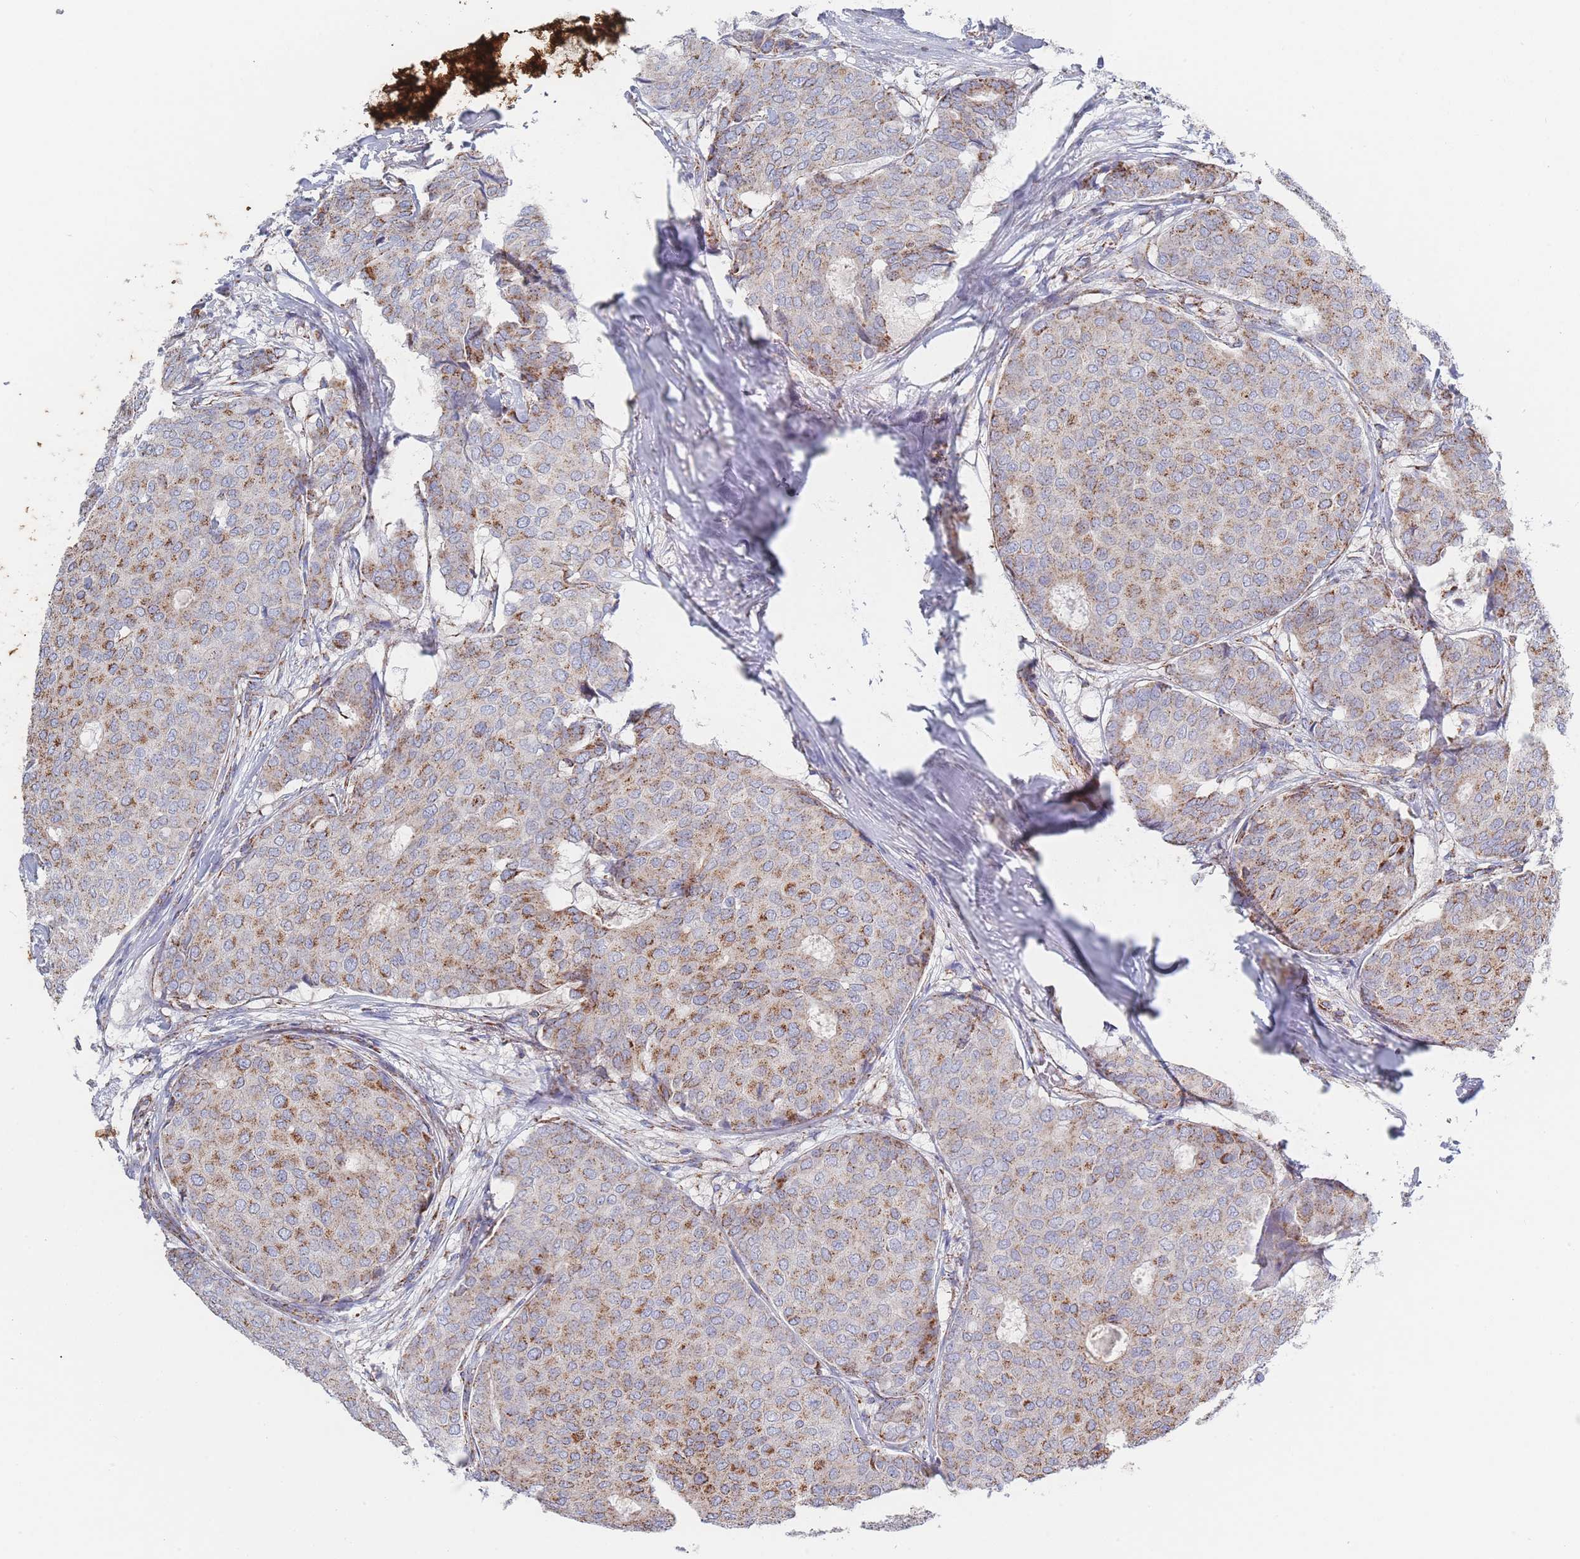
{"staining": {"intensity": "moderate", "quantity": "25%-75%", "location": "cytoplasmic/membranous"}, "tissue": "breast cancer", "cell_type": "Tumor cells", "image_type": "cancer", "snomed": [{"axis": "morphology", "description": "Duct carcinoma"}, {"axis": "topography", "description": "Breast"}], "caption": "This photomicrograph displays immunohistochemistry staining of breast cancer (infiltrating ductal carcinoma), with medium moderate cytoplasmic/membranous staining in approximately 25%-75% of tumor cells.", "gene": "IKZF4", "patient": {"sex": "female", "age": 75}}